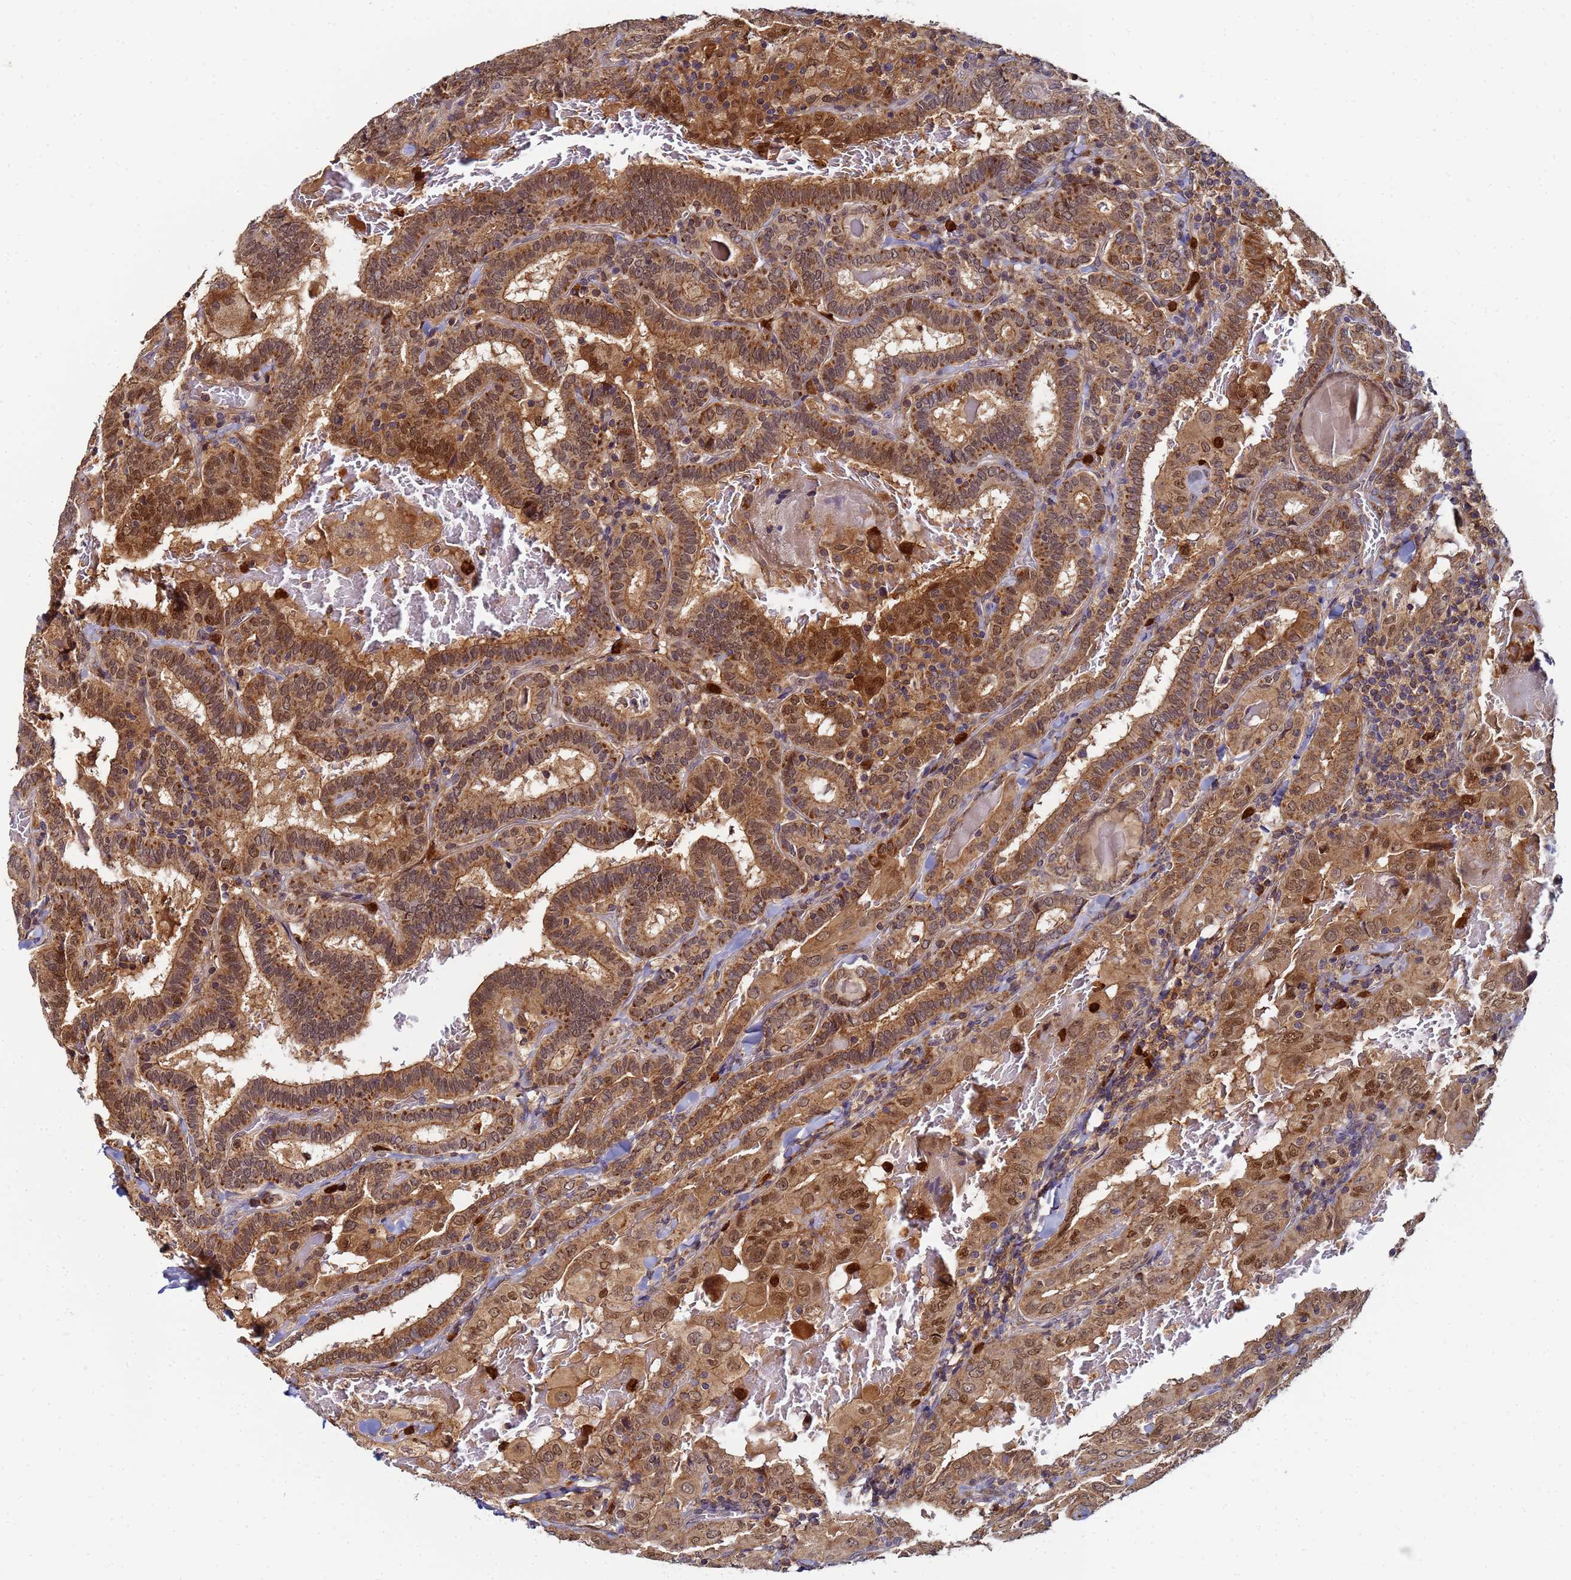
{"staining": {"intensity": "moderate", "quantity": ">75%", "location": "cytoplasmic/membranous,nuclear"}, "tissue": "thyroid cancer", "cell_type": "Tumor cells", "image_type": "cancer", "snomed": [{"axis": "morphology", "description": "Papillary adenocarcinoma, NOS"}, {"axis": "topography", "description": "Thyroid gland"}], "caption": "DAB (3,3'-diaminobenzidine) immunohistochemical staining of papillary adenocarcinoma (thyroid) shows moderate cytoplasmic/membranous and nuclear protein staining in about >75% of tumor cells. (IHC, brightfield microscopy, high magnification).", "gene": "CCDC127", "patient": {"sex": "female", "age": 72}}